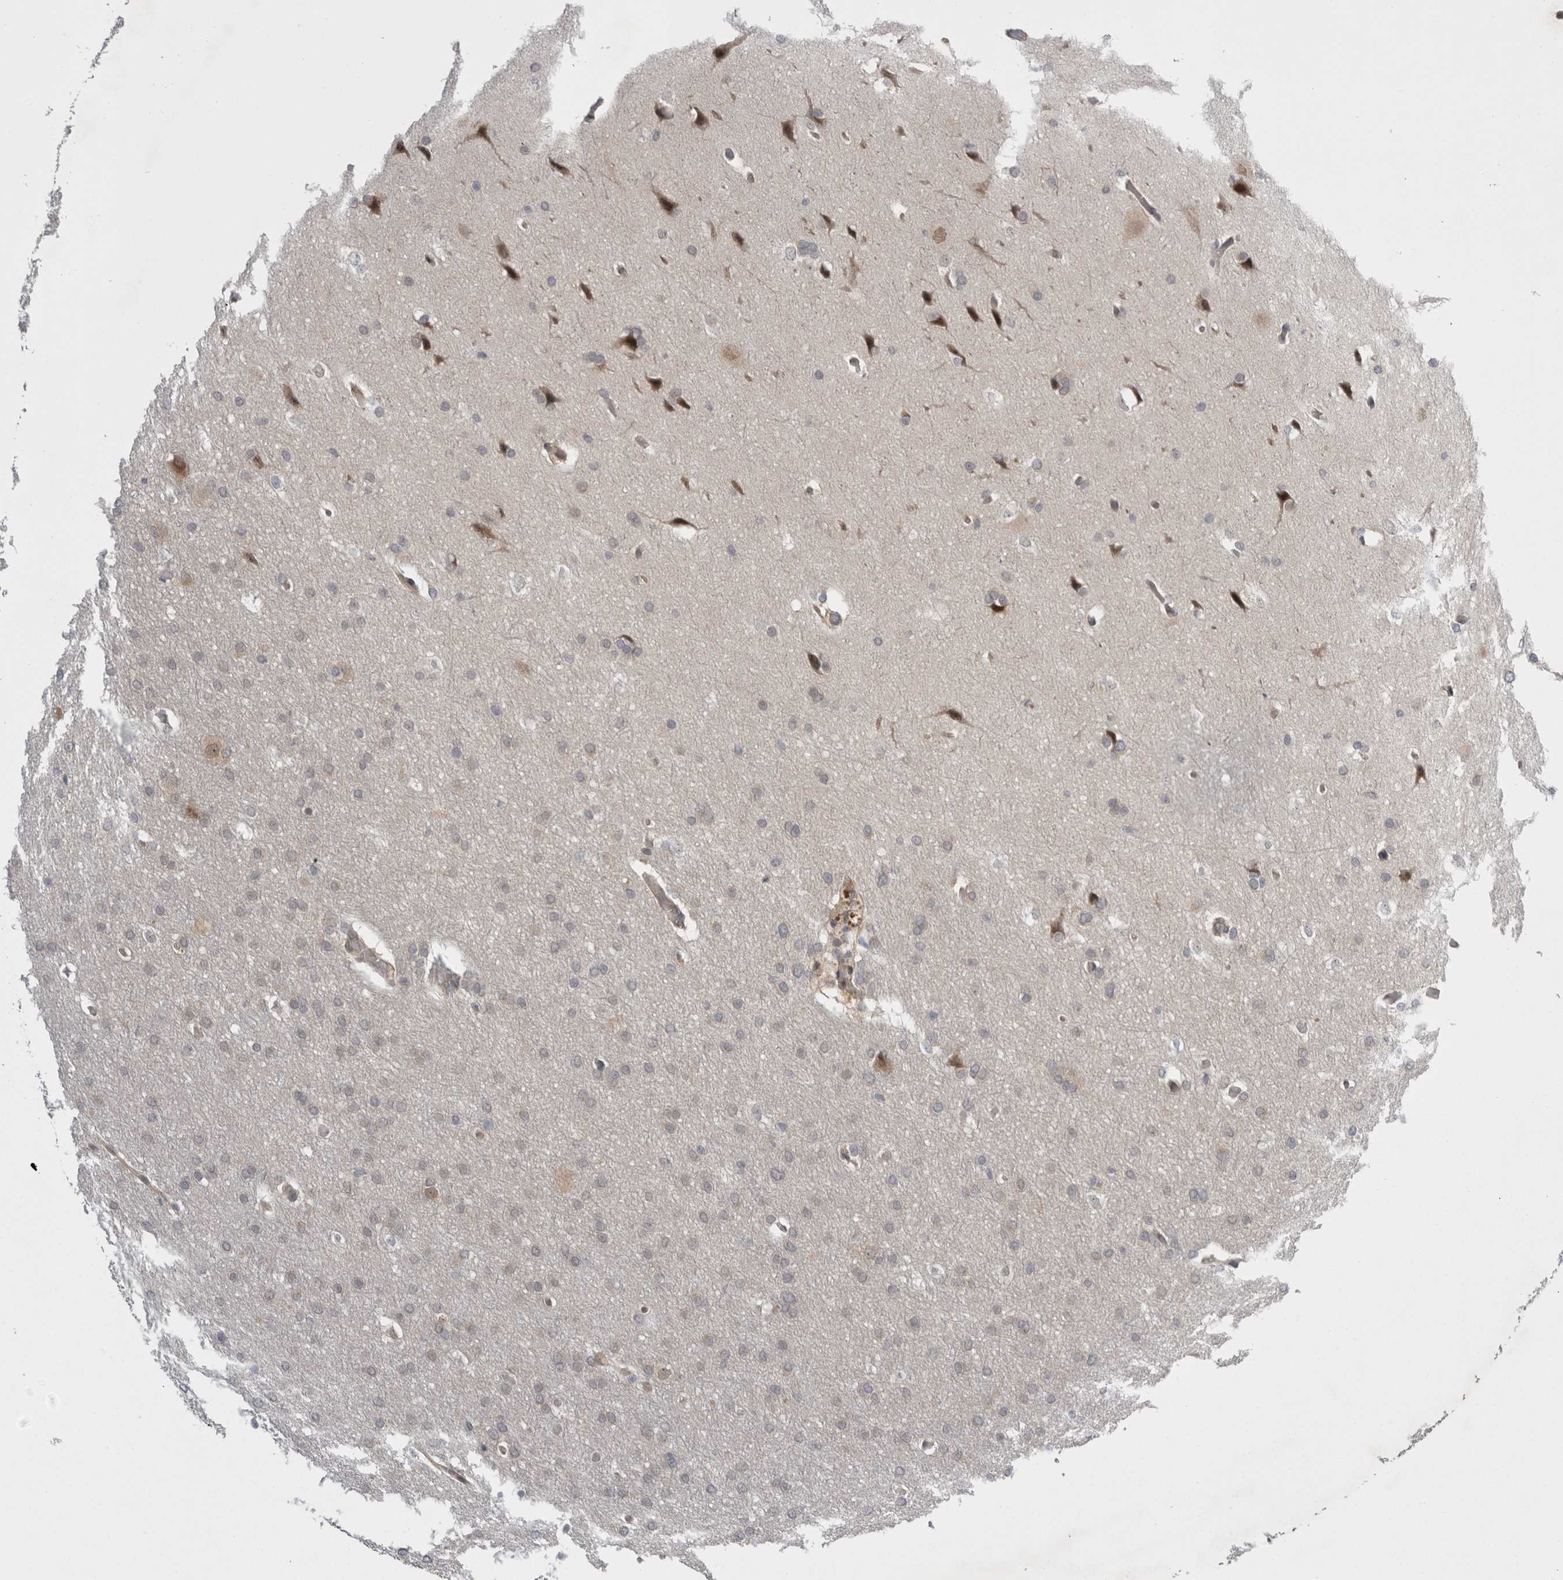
{"staining": {"intensity": "negative", "quantity": "none", "location": "none"}, "tissue": "glioma", "cell_type": "Tumor cells", "image_type": "cancer", "snomed": [{"axis": "morphology", "description": "Glioma, malignant, Low grade"}, {"axis": "topography", "description": "Brain"}], "caption": "This image is of glioma stained with immunohistochemistry (IHC) to label a protein in brown with the nuclei are counter-stained blue. There is no expression in tumor cells.", "gene": "PSMB2", "patient": {"sex": "female", "age": 37}}